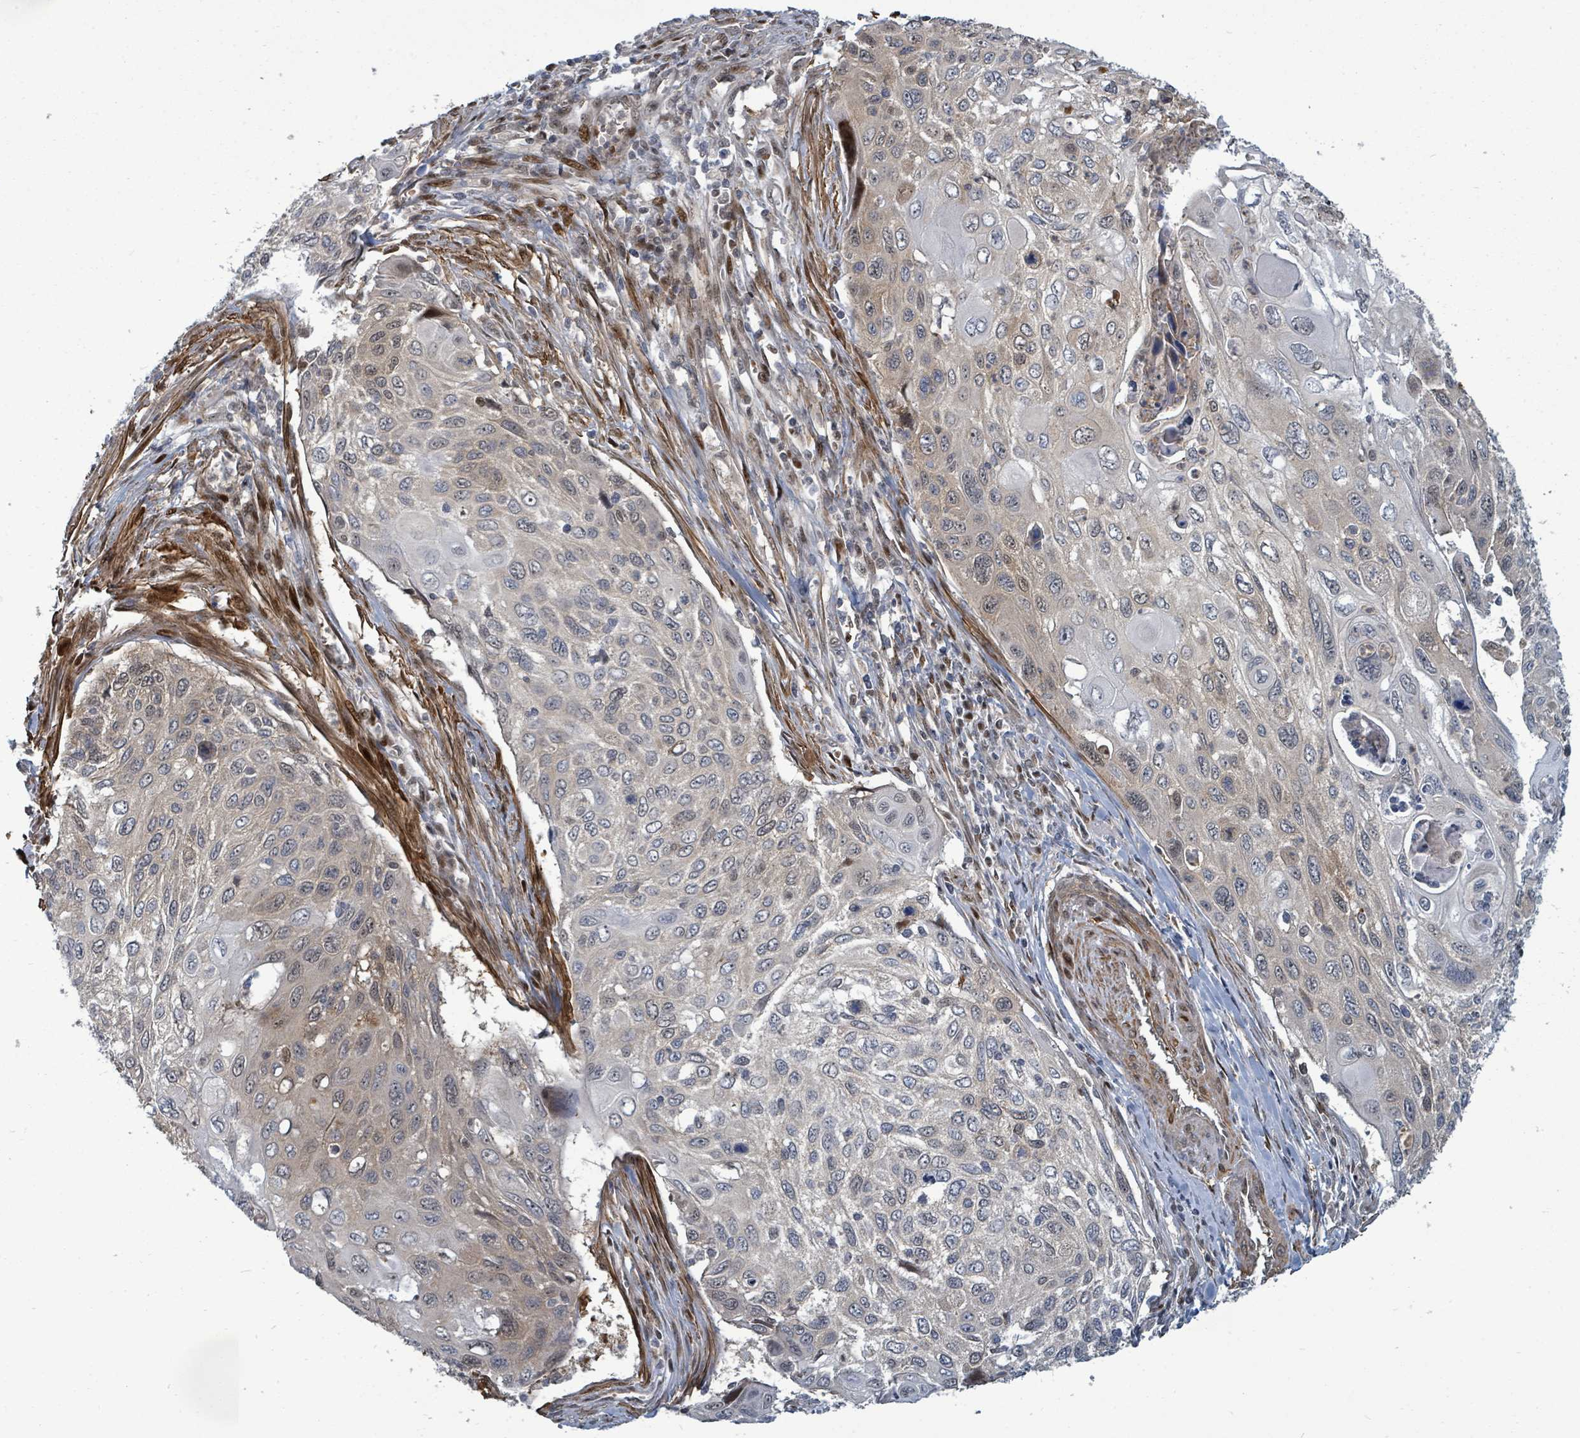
{"staining": {"intensity": "moderate", "quantity": "<25%", "location": "nuclear"}, "tissue": "cervical cancer", "cell_type": "Tumor cells", "image_type": "cancer", "snomed": [{"axis": "morphology", "description": "Squamous cell carcinoma, NOS"}, {"axis": "topography", "description": "Cervix"}], "caption": "This is a photomicrograph of IHC staining of cervical cancer (squamous cell carcinoma), which shows moderate positivity in the nuclear of tumor cells.", "gene": "TRDMT1", "patient": {"sex": "female", "age": 70}}